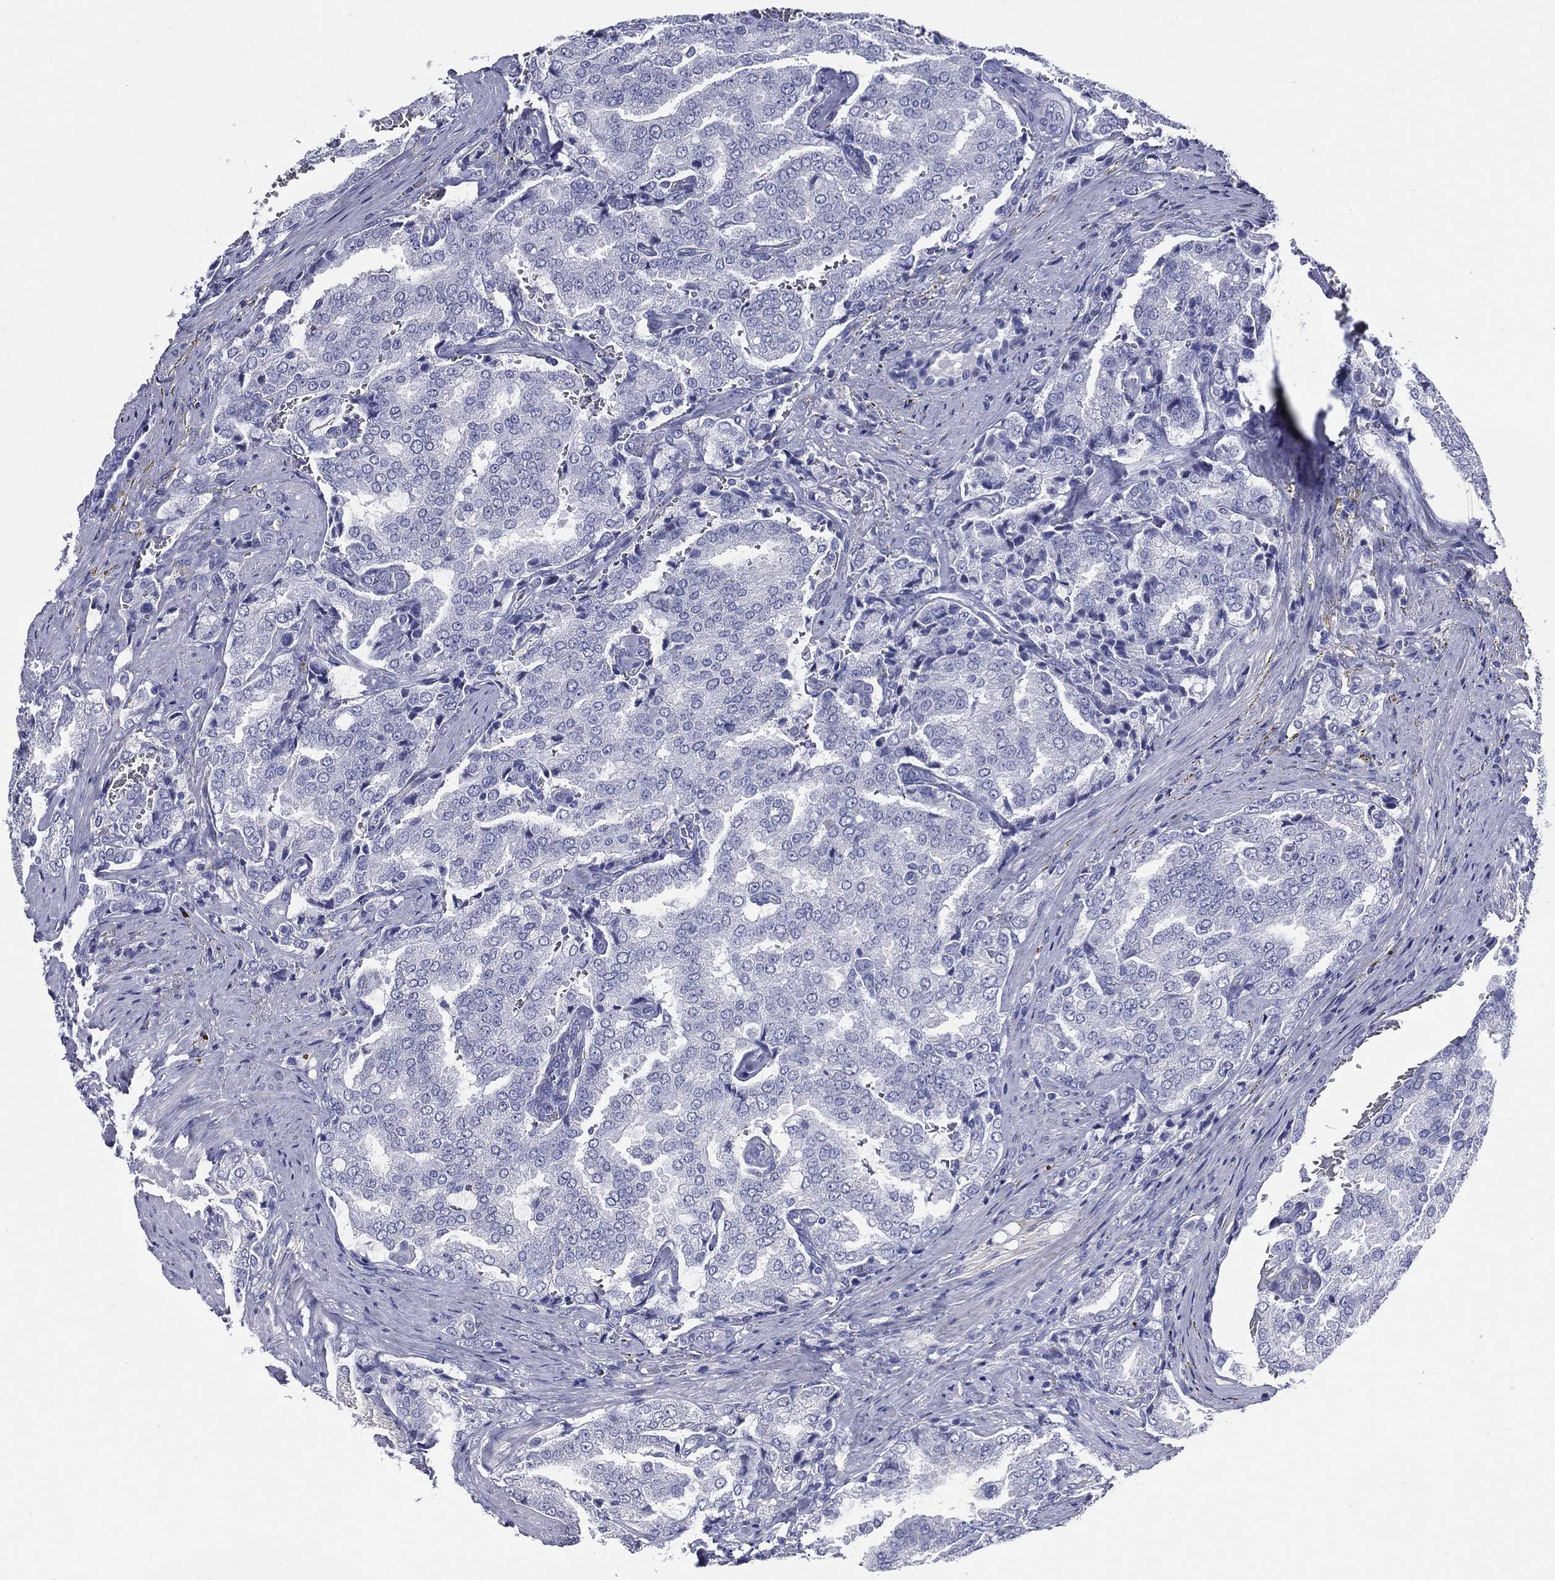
{"staining": {"intensity": "negative", "quantity": "none", "location": "none"}, "tissue": "prostate cancer", "cell_type": "Tumor cells", "image_type": "cancer", "snomed": [{"axis": "morphology", "description": "Adenocarcinoma, NOS"}, {"axis": "topography", "description": "Prostate"}], "caption": "The immunohistochemistry image has no significant expression in tumor cells of prostate cancer (adenocarcinoma) tissue.", "gene": "DPYS", "patient": {"sex": "male", "age": 65}}